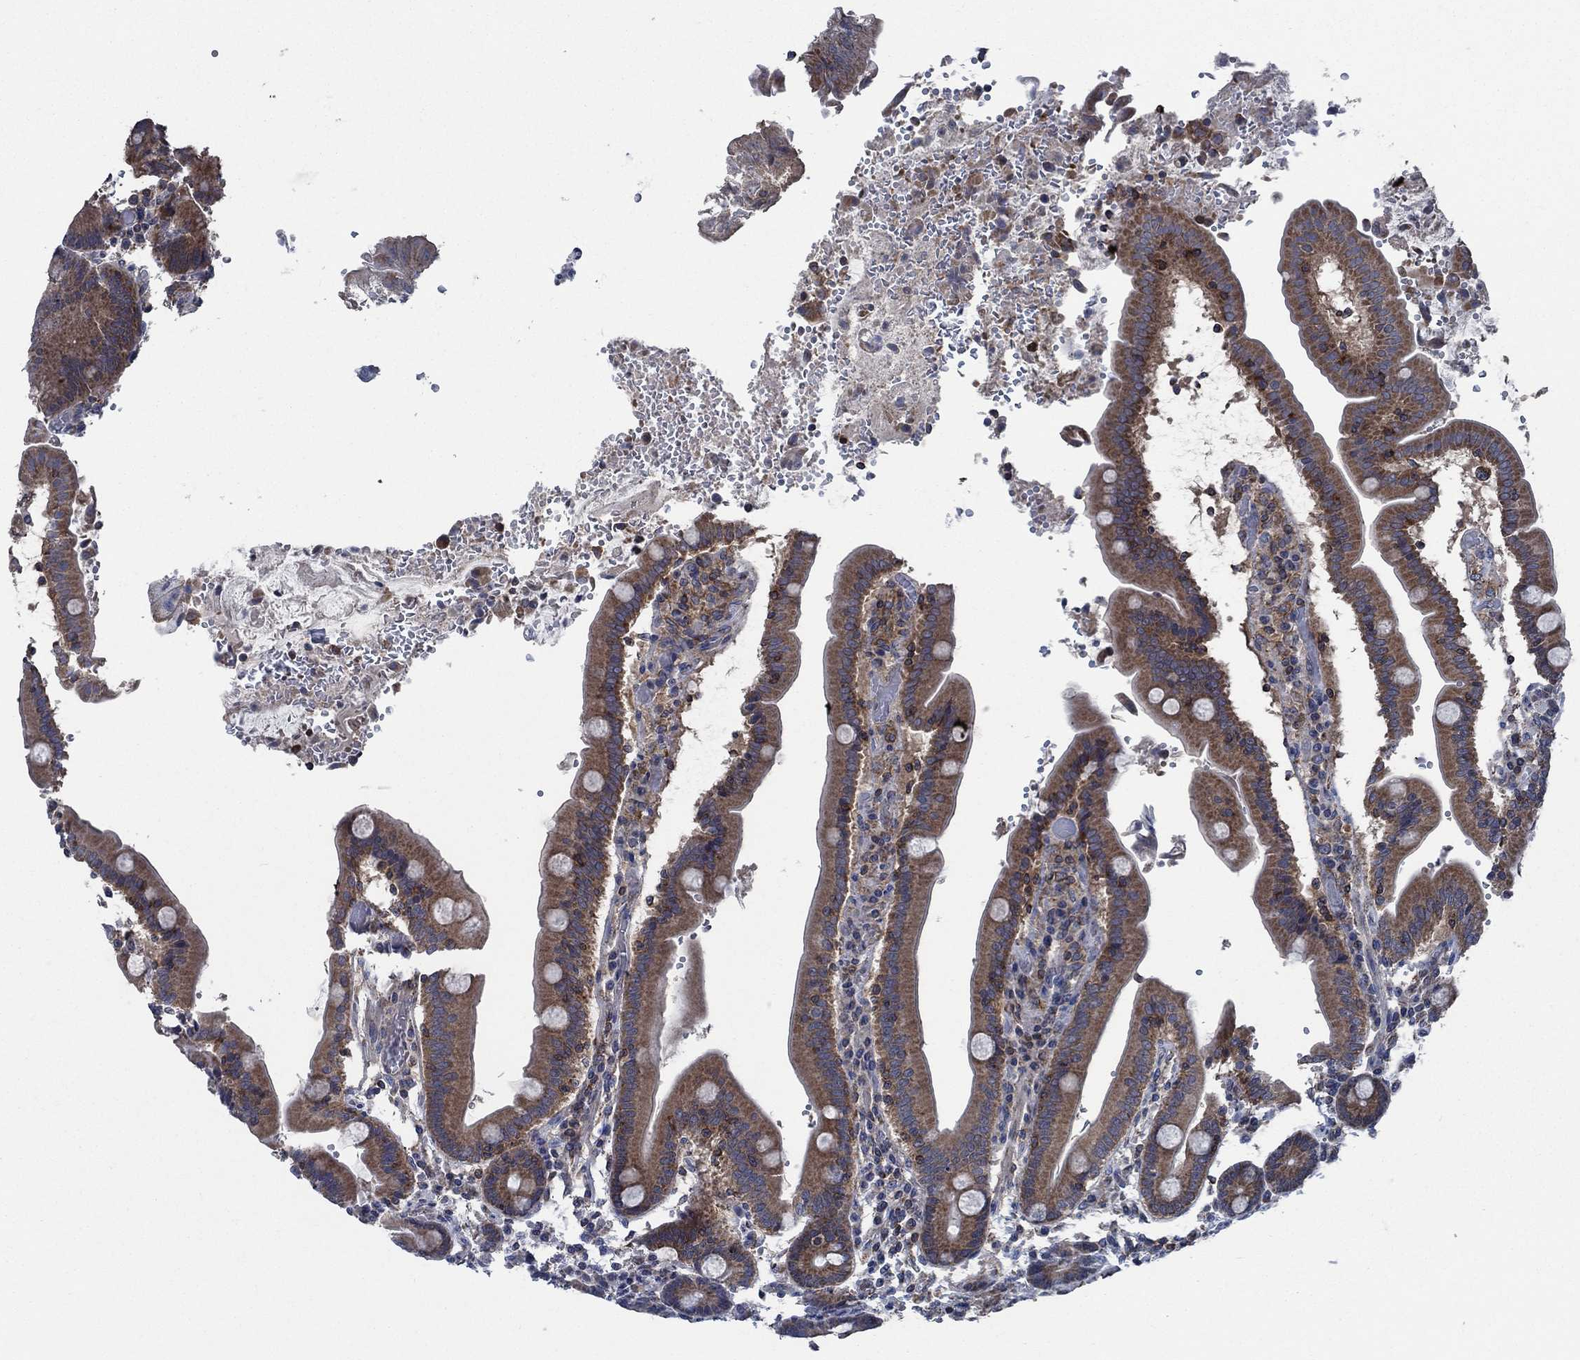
{"staining": {"intensity": "moderate", "quantity": ">75%", "location": "cytoplasmic/membranous"}, "tissue": "duodenum", "cell_type": "Glandular cells", "image_type": "normal", "snomed": [{"axis": "morphology", "description": "Normal tissue, NOS"}, {"axis": "topography", "description": "Duodenum"}], "caption": "IHC of normal duodenum demonstrates medium levels of moderate cytoplasmic/membranous staining in approximately >75% of glandular cells. (brown staining indicates protein expression, while blue staining denotes nuclei).", "gene": "STXBP6", "patient": {"sex": "female", "age": 62}}